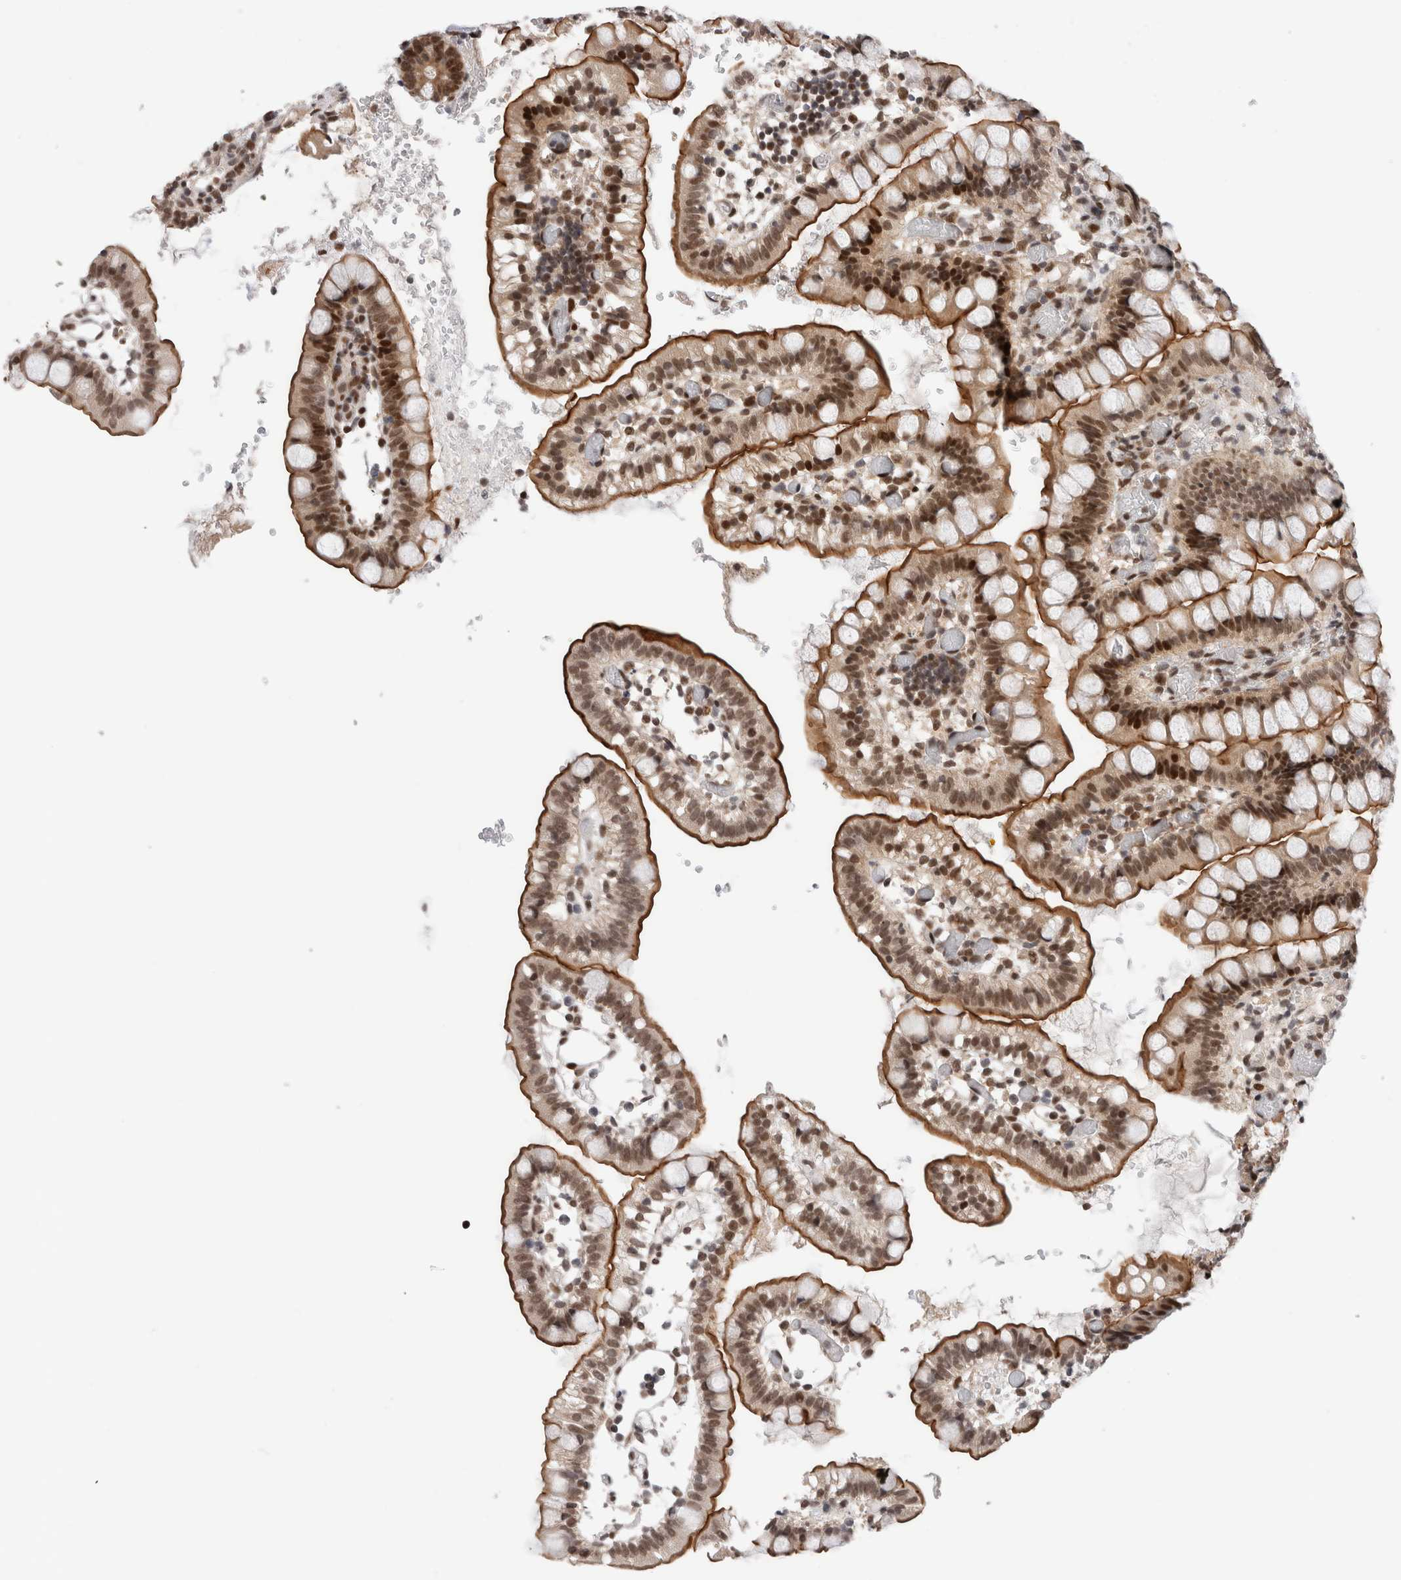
{"staining": {"intensity": "strong", "quantity": ">75%", "location": "cytoplasmic/membranous,nuclear"}, "tissue": "small intestine", "cell_type": "Glandular cells", "image_type": "normal", "snomed": [{"axis": "morphology", "description": "Normal tissue, NOS"}, {"axis": "morphology", "description": "Developmental malformation"}, {"axis": "topography", "description": "Small intestine"}], "caption": "Human small intestine stained for a protein (brown) displays strong cytoplasmic/membranous,nuclear positive expression in about >75% of glandular cells.", "gene": "ZNF521", "patient": {"sex": "male"}}